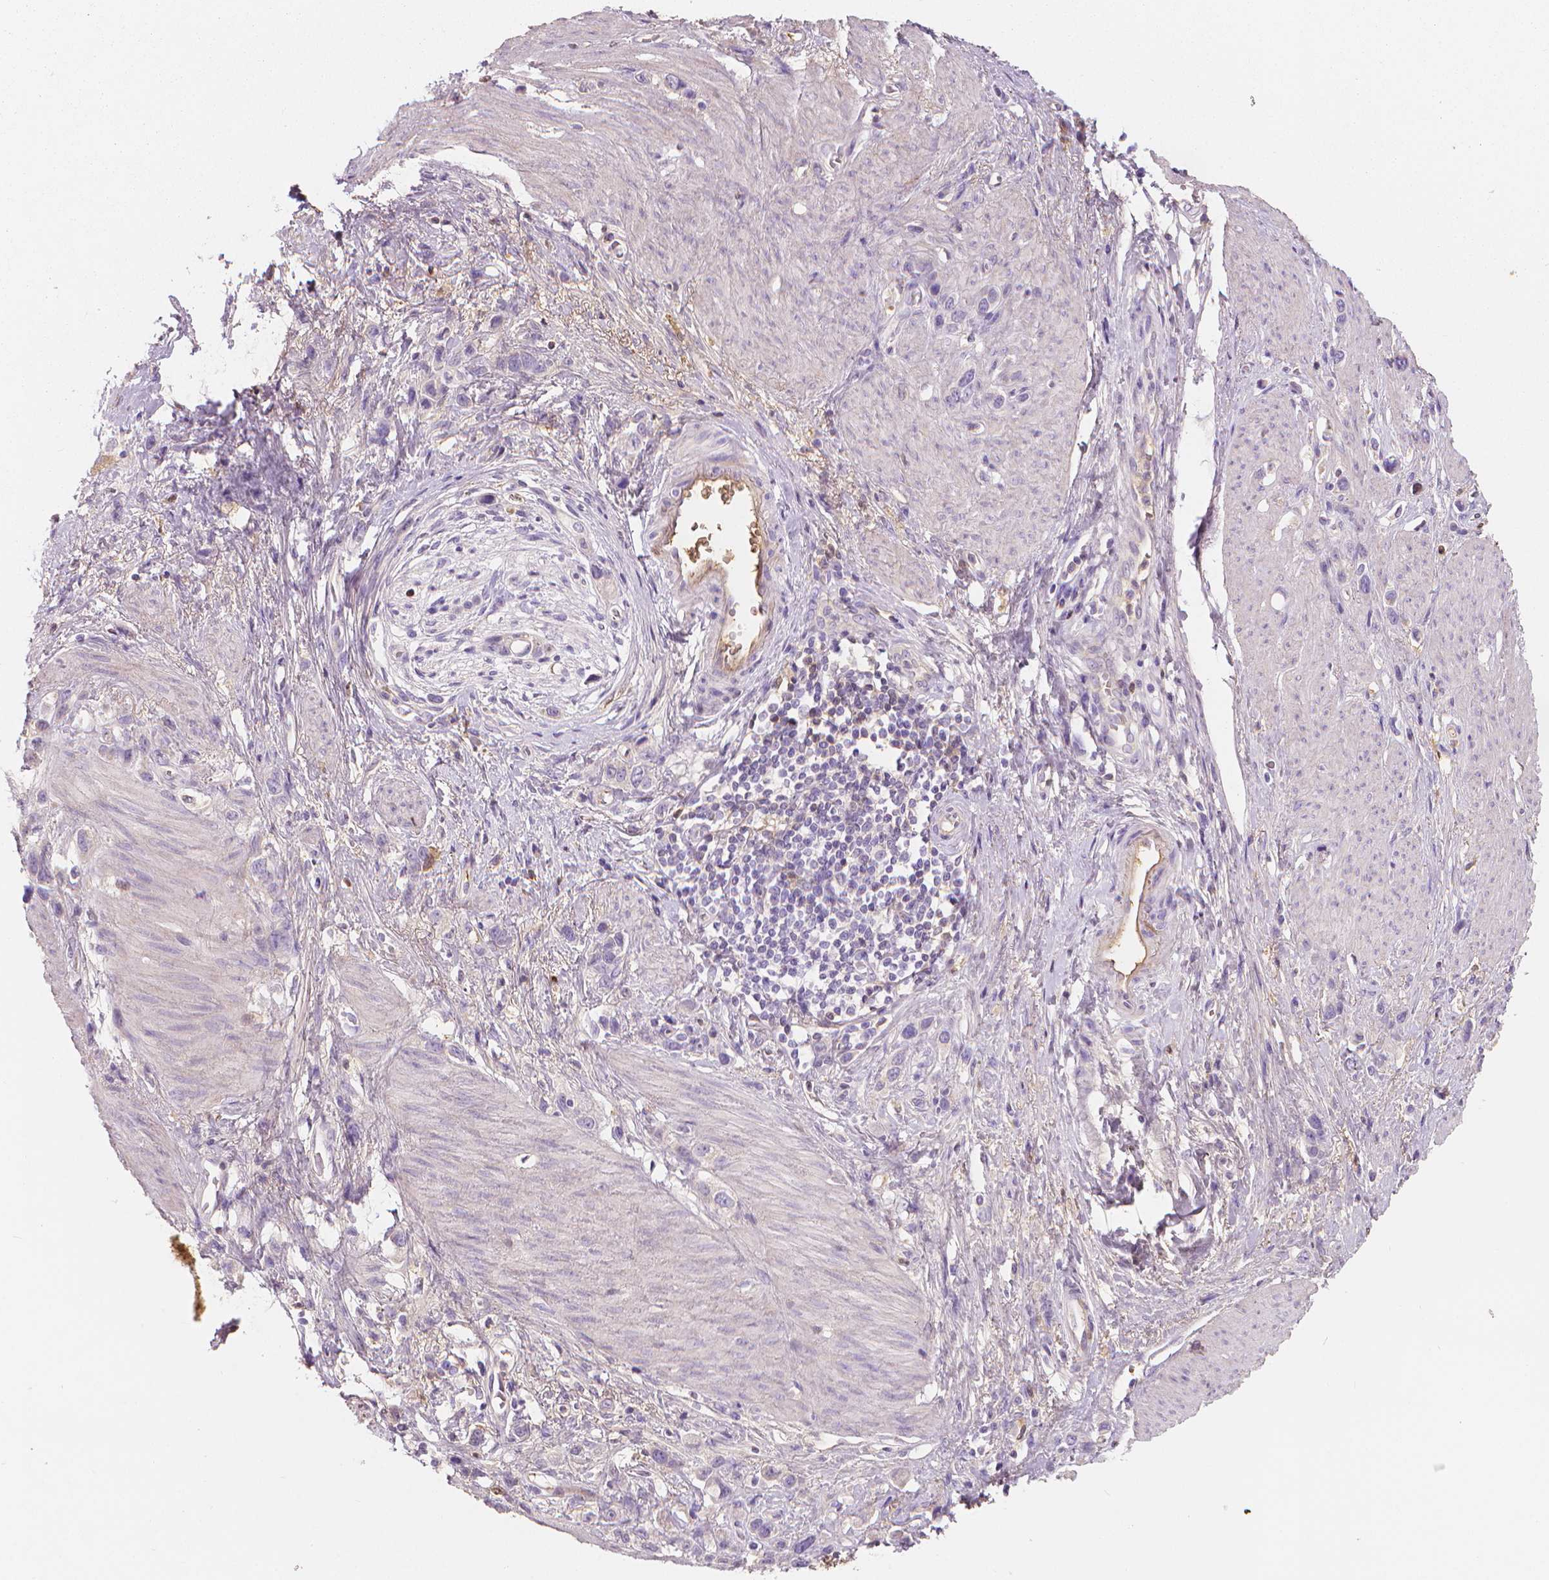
{"staining": {"intensity": "negative", "quantity": "none", "location": "none"}, "tissue": "stomach cancer", "cell_type": "Tumor cells", "image_type": "cancer", "snomed": [{"axis": "morphology", "description": "Adenocarcinoma, NOS"}, {"axis": "topography", "description": "Stomach"}], "caption": "Human stomach adenocarcinoma stained for a protein using immunohistochemistry (IHC) reveals no positivity in tumor cells.", "gene": "APOA4", "patient": {"sex": "female", "age": 65}}